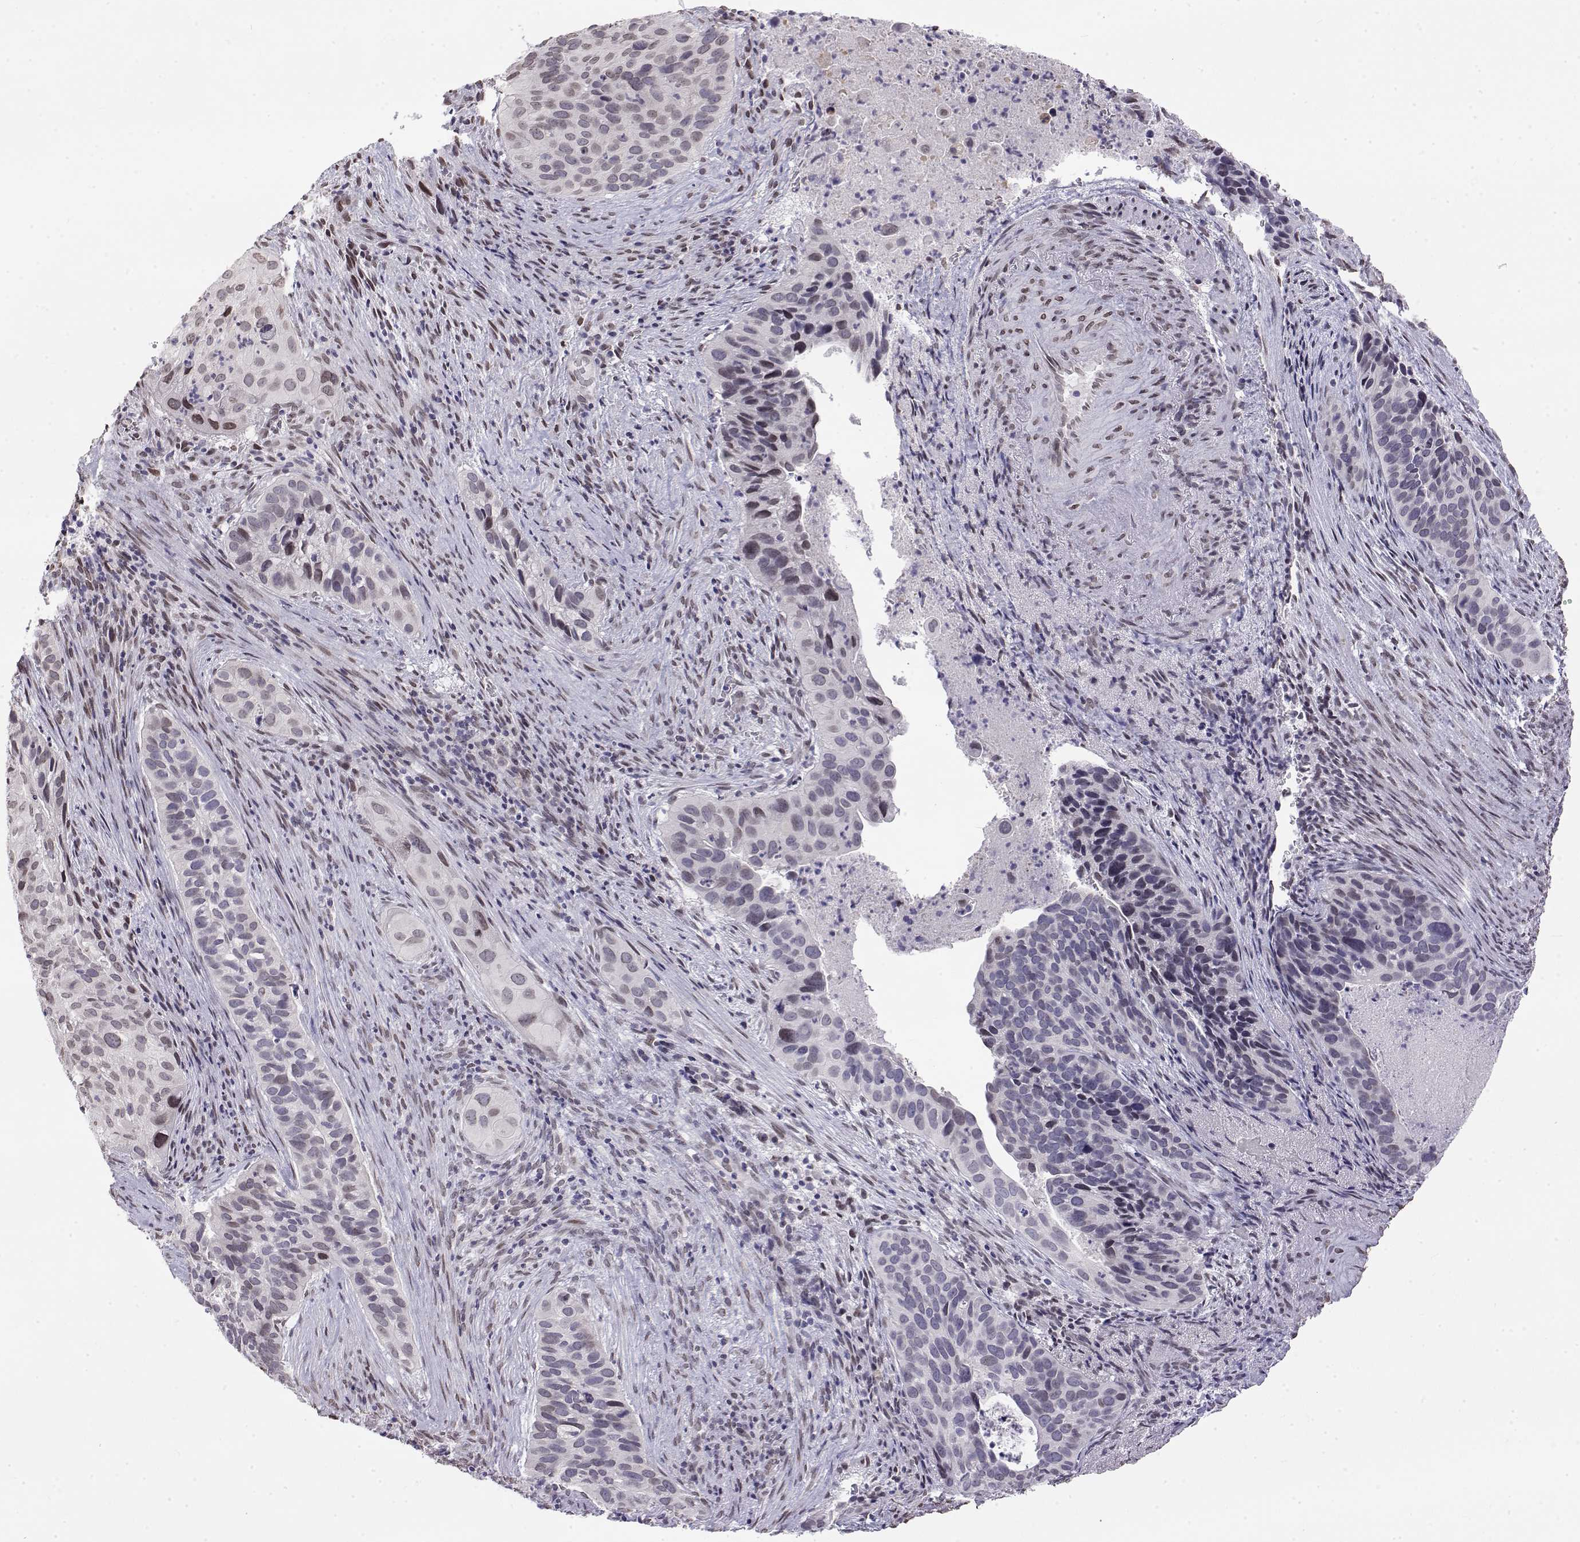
{"staining": {"intensity": "weak", "quantity": "<25%", "location": "nuclear"}, "tissue": "cervical cancer", "cell_type": "Tumor cells", "image_type": "cancer", "snomed": [{"axis": "morphology", "description": "Squamous cell carcinoma, NOS"}, {"axis": "topography", "description": "Cervix"}], "caption": "A high-resolution photomicrograph shows IHC staining of cervical squamous cell carcinoma, which exhibits no significant staining in tumor cells.", "gene": "ZNF532", "patient": {"sex": "female", "age": 38}}